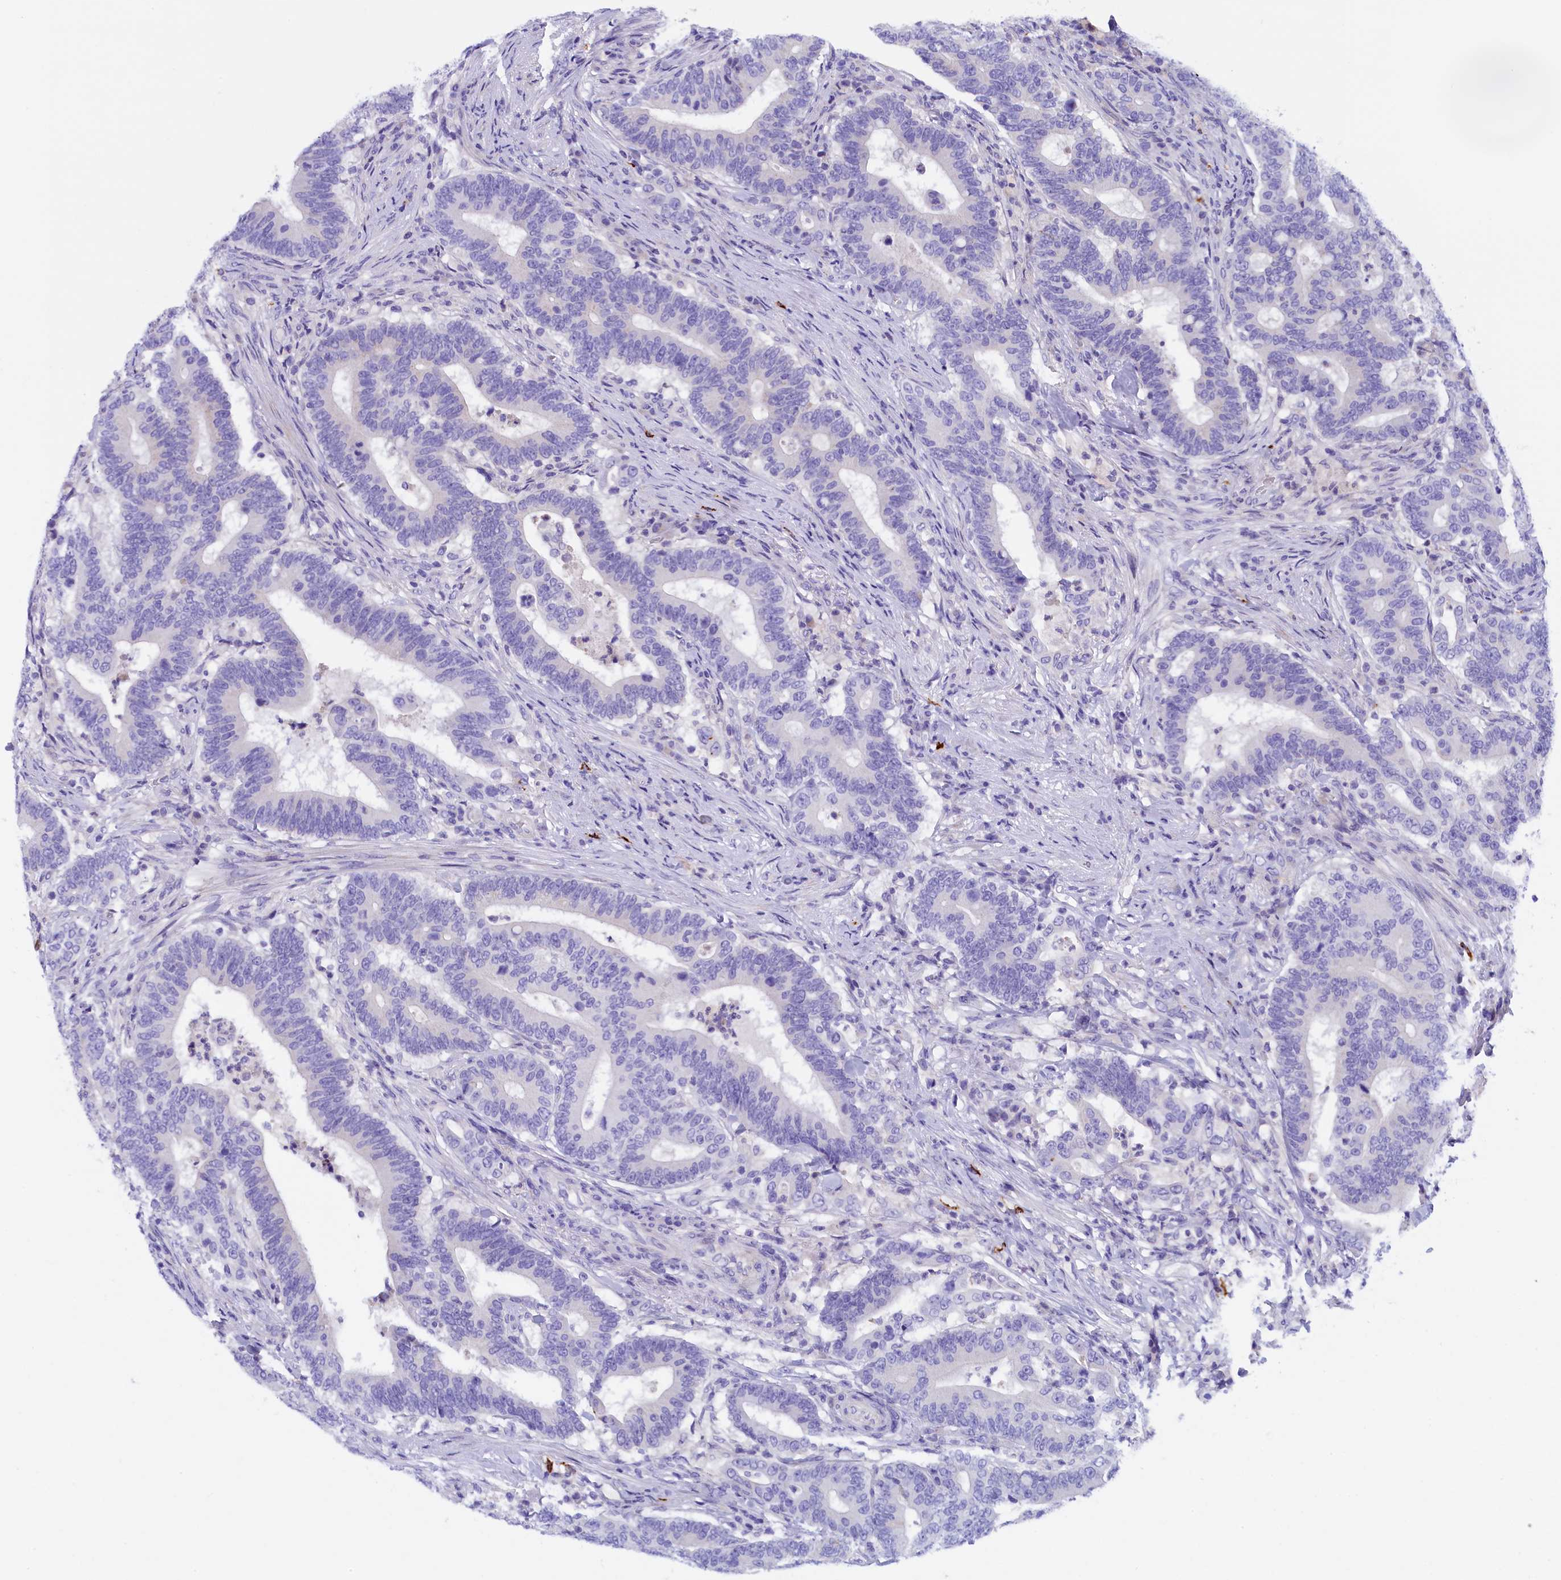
{"staining": {"intensity": "negative", "quantity": "none", "location": "none"}, "tissue": "colorectal cancer", "cell_type": "Tumor cells", "image_type": "cancer", "snomed": [{"axis": "morphology", "description": "Adenocarcinoma, NOS"}, {"axis": "topography", "description": "Colon"}], "caption": "A histopathology image of human adenocarcinoma (colorectal) is negative for staining in tumor cells.", "gene": "RTTN", "patient": {"sex": "female", "age": 66}}